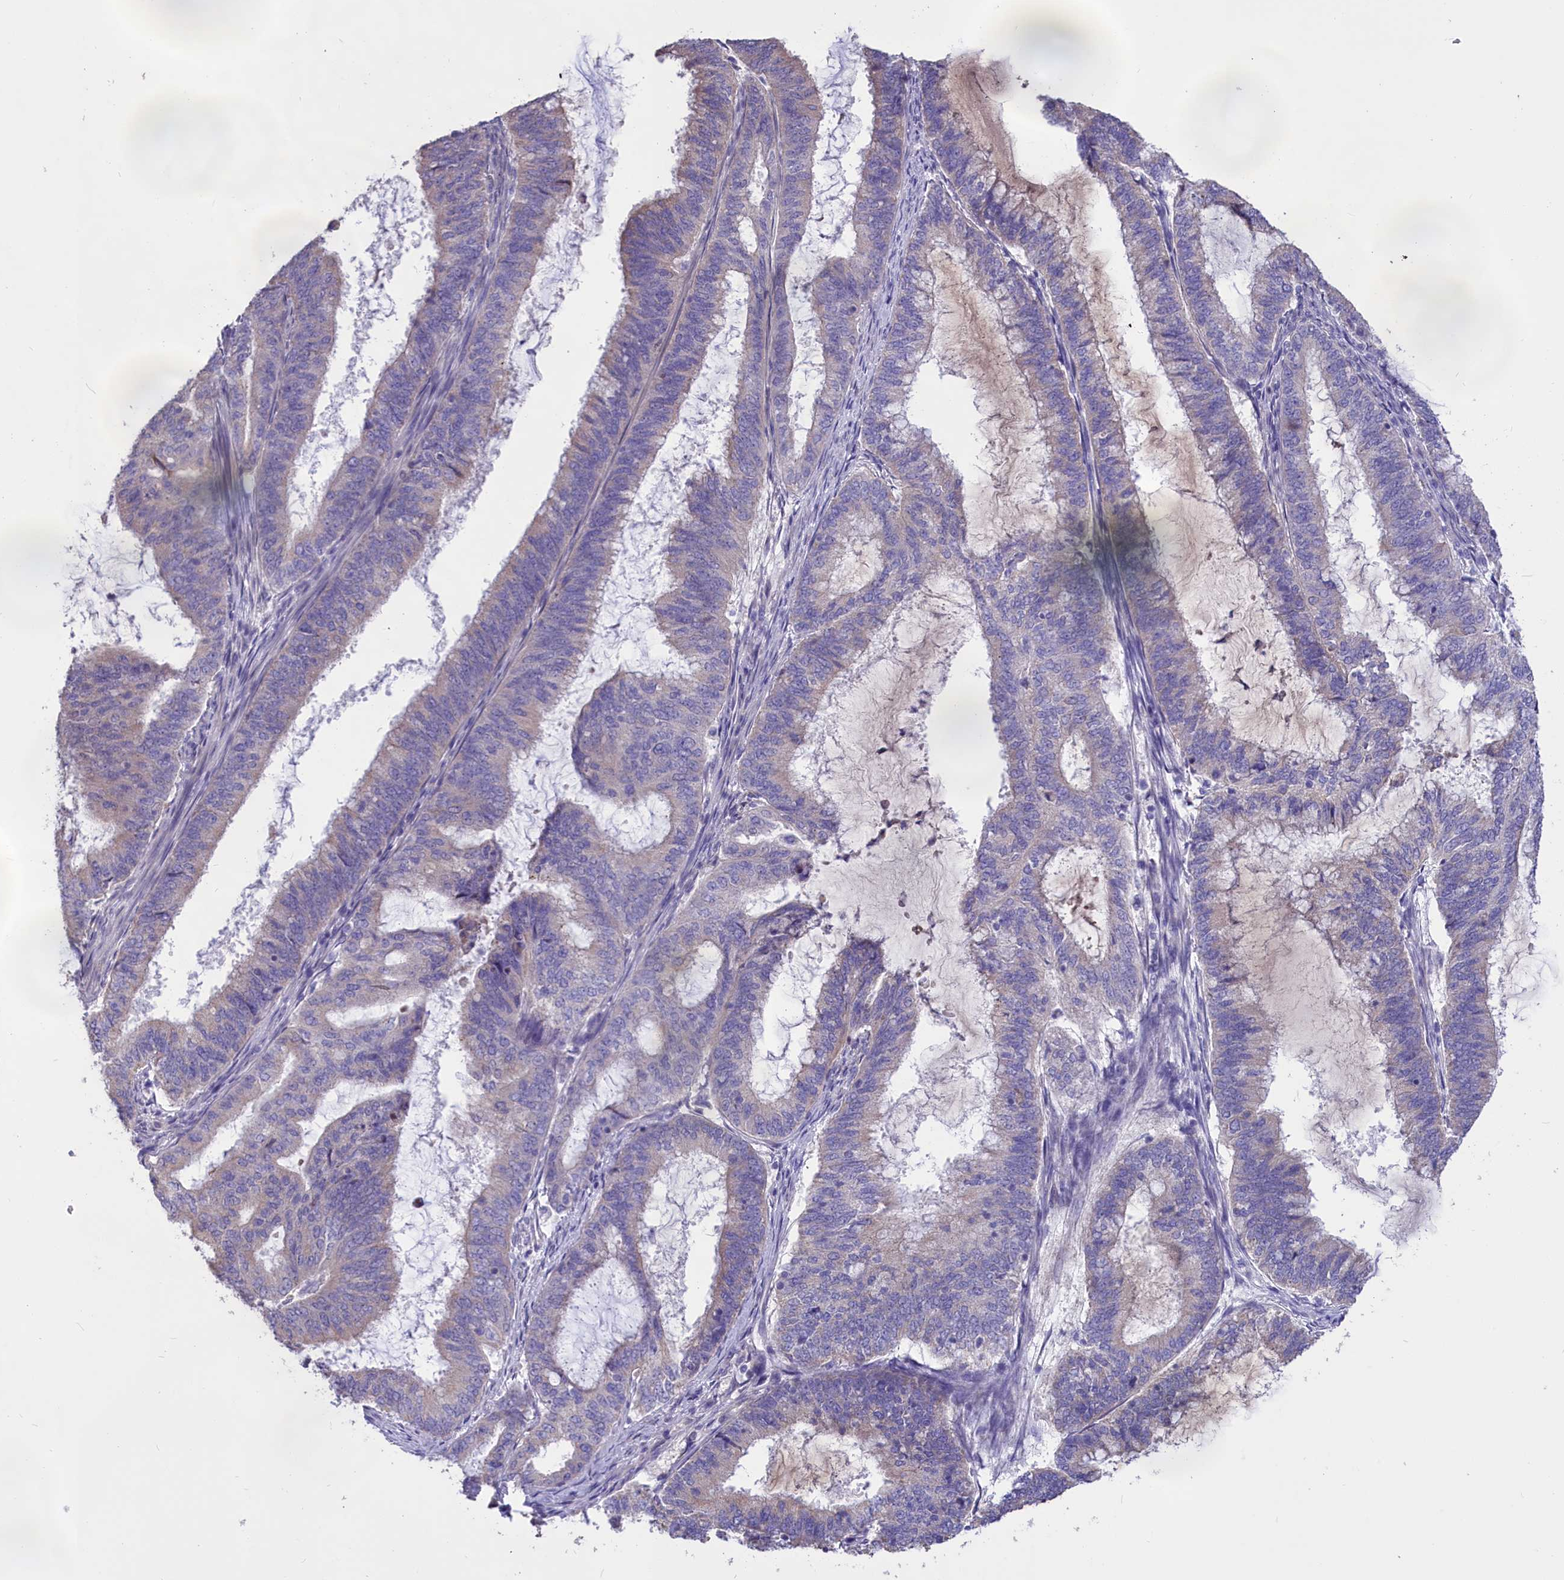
{"staining": {"intensity": "weak", "quantity": "<25%", "location": "cytoplasmic/membranous"}, "tissue": "endometrial cancer", "cell_type": "Tumor cells", "image_type": "cancer", "snomed": [{"axis": "morphology", "description": "Adenocarcinoma, NOS"}, {"axis": "topography", "description": "Endometrium"}], "caption": "Tumor cells show no significant protein staining in adenocarcinoma (endometrial).", "gene": "CYP2U1", "patient": {"sex": "female", "age": 51}}